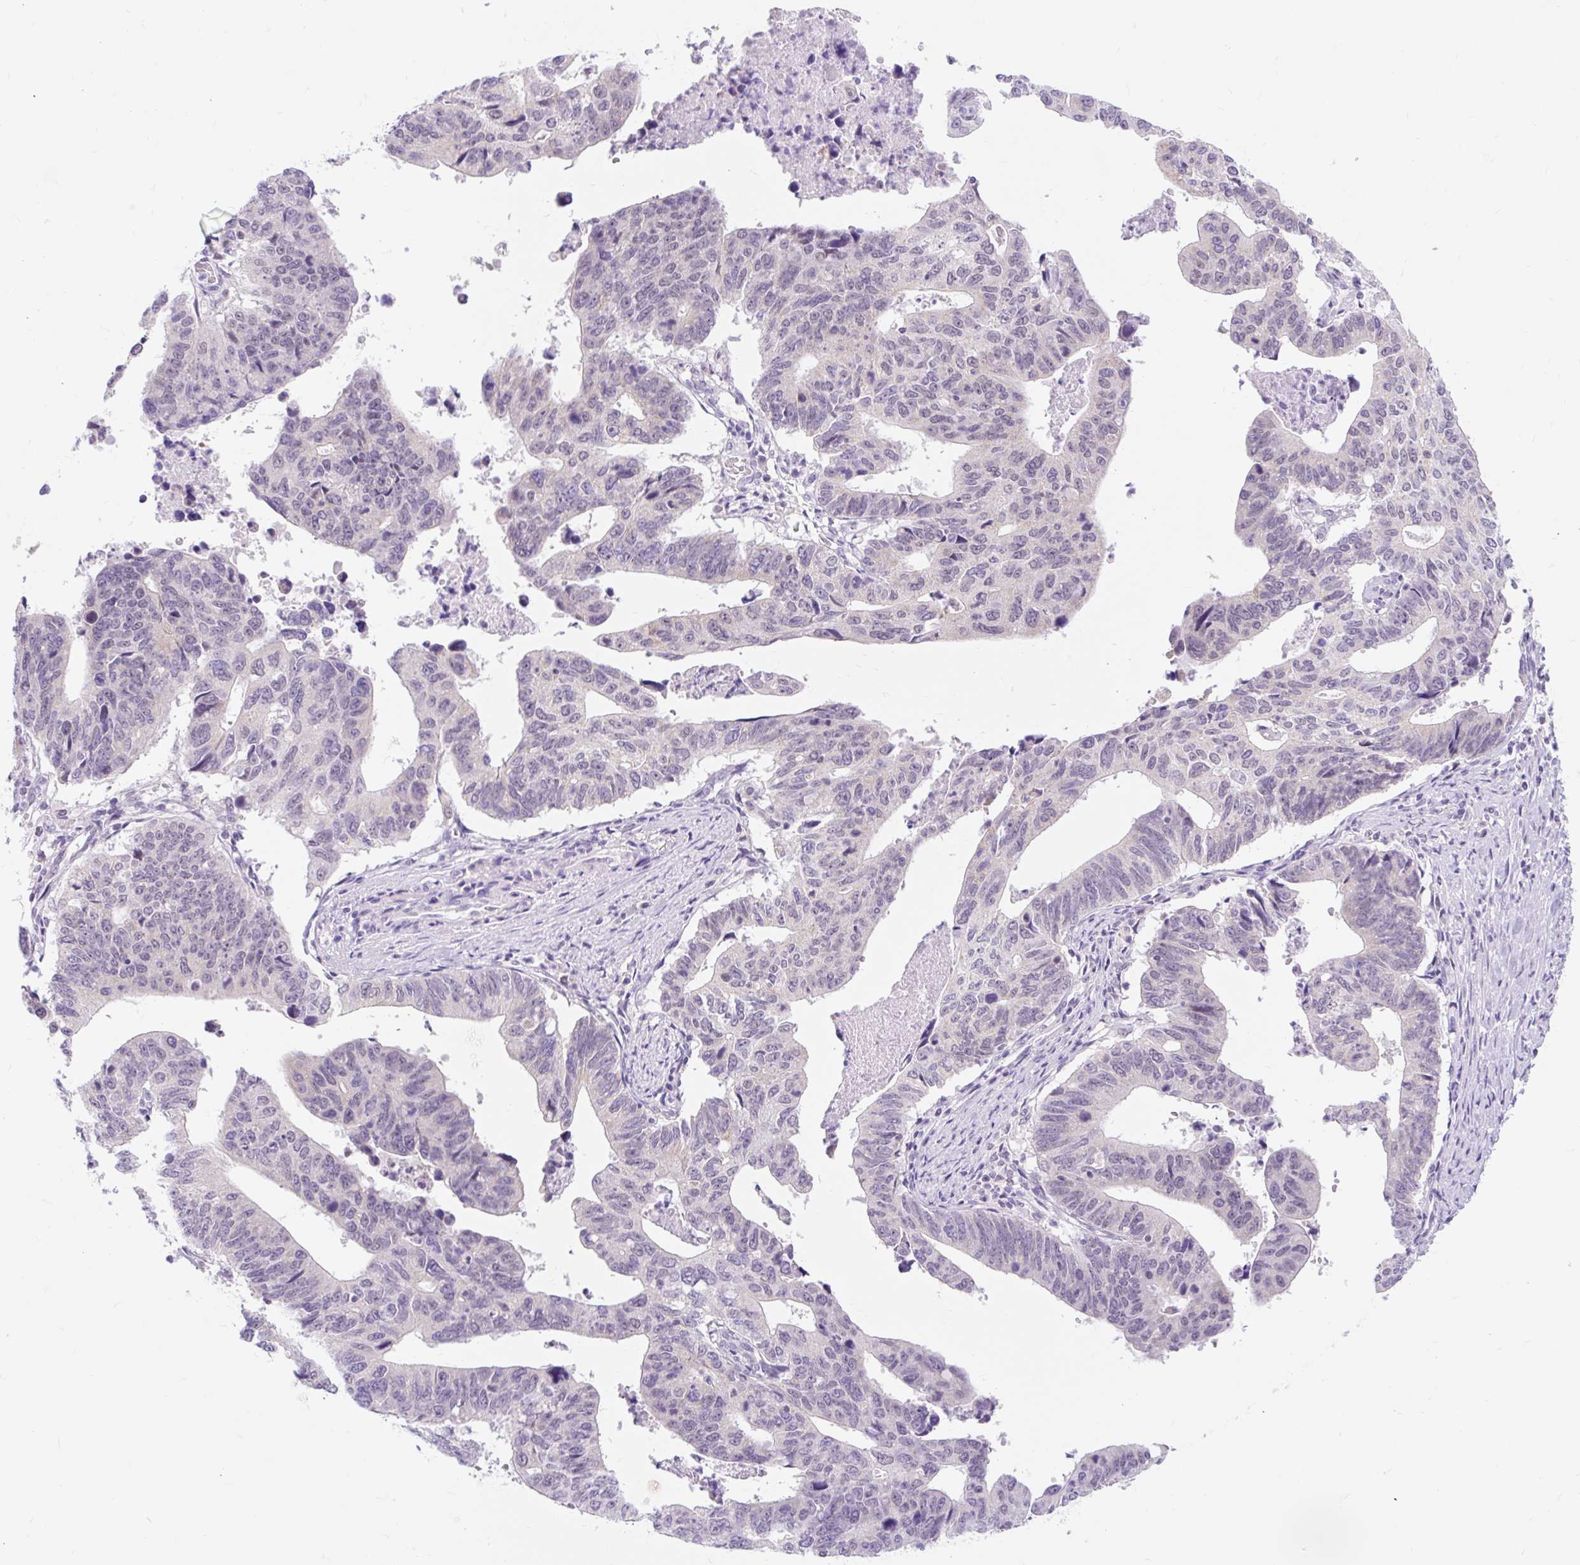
{"staining": {"intensity": "negative", "quantity": "none", "location": "none"}, "tissue": "stomach cancer", "cell_type": "Tumor cells", "image_type": "cancer", "snomed": [{"axis": "morphology", "description": "Adenocarcinoma, NOS"}, {"axis": "topography", "description": "Stomach"}], "caption": "Tumor cells are negative for protein expression in human adenocarcinoma (stomach).", "gene": "ITPK1", "patient": {"sex": "male", "age": 59}}